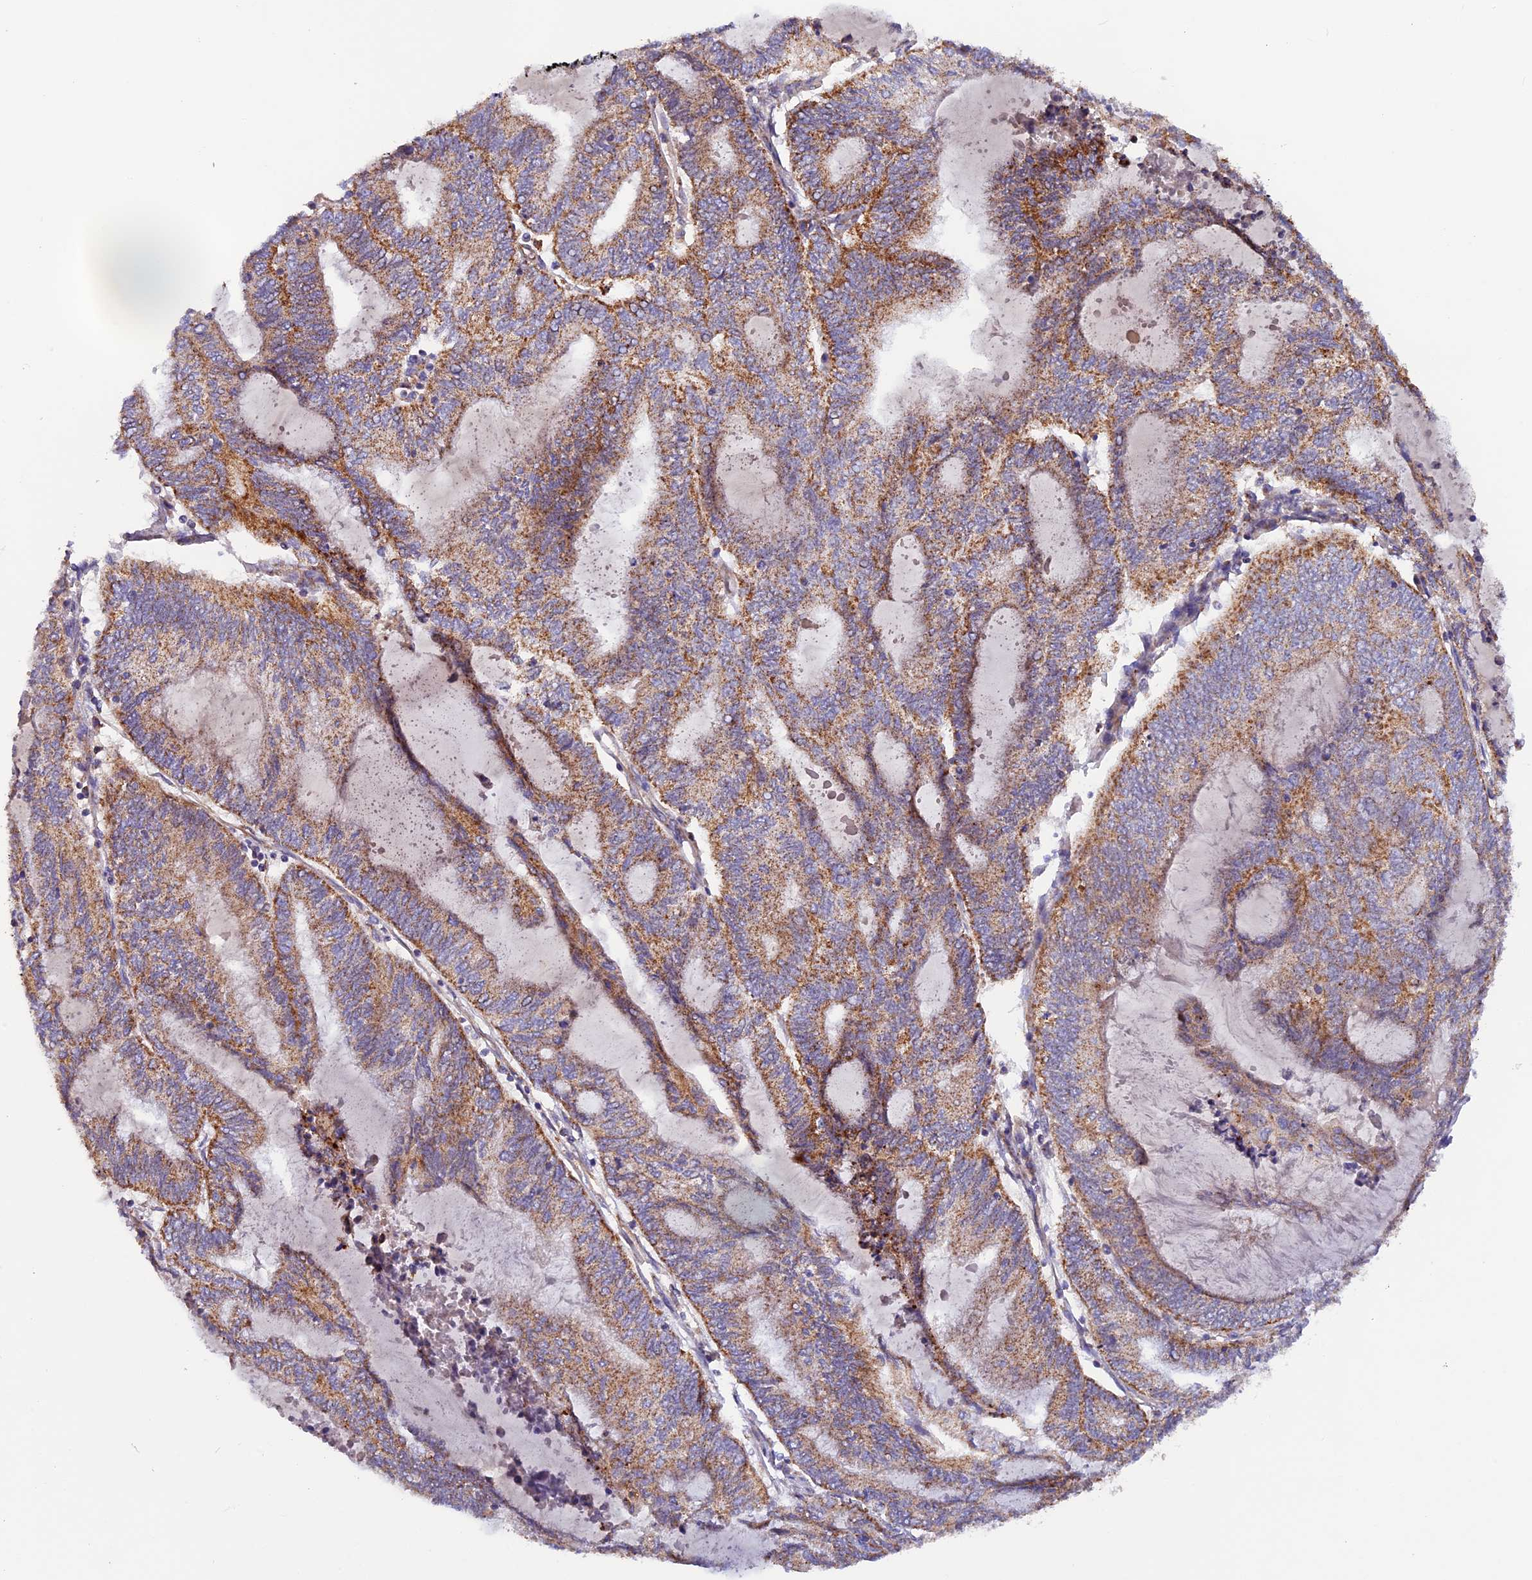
{"staining": {"intensity": "moderate", "quantity": ">75%", "location": "cytoplasmic/membranous"}, "tissue": "endometrial cancer", "cell_type": "Tumor cells", "image_type": "cancer", "snomed": [{"axis": "morphology", "description": "Adenocarcinoma, NOS"}, {"axis": "topography", "description": "Uterus"}, {"axis": "topography", "description": "Endometrium"}], "caption": "IHC micrograph of endometrial cancer (adenocarcinoma) stained for a protein (brown), which shows medium levels of moderate cytoplasmic/membranous positivity in about >75% of tumor cells.", "gene": "DUS3L", "patient": {"sex": "female", "age": 70}}